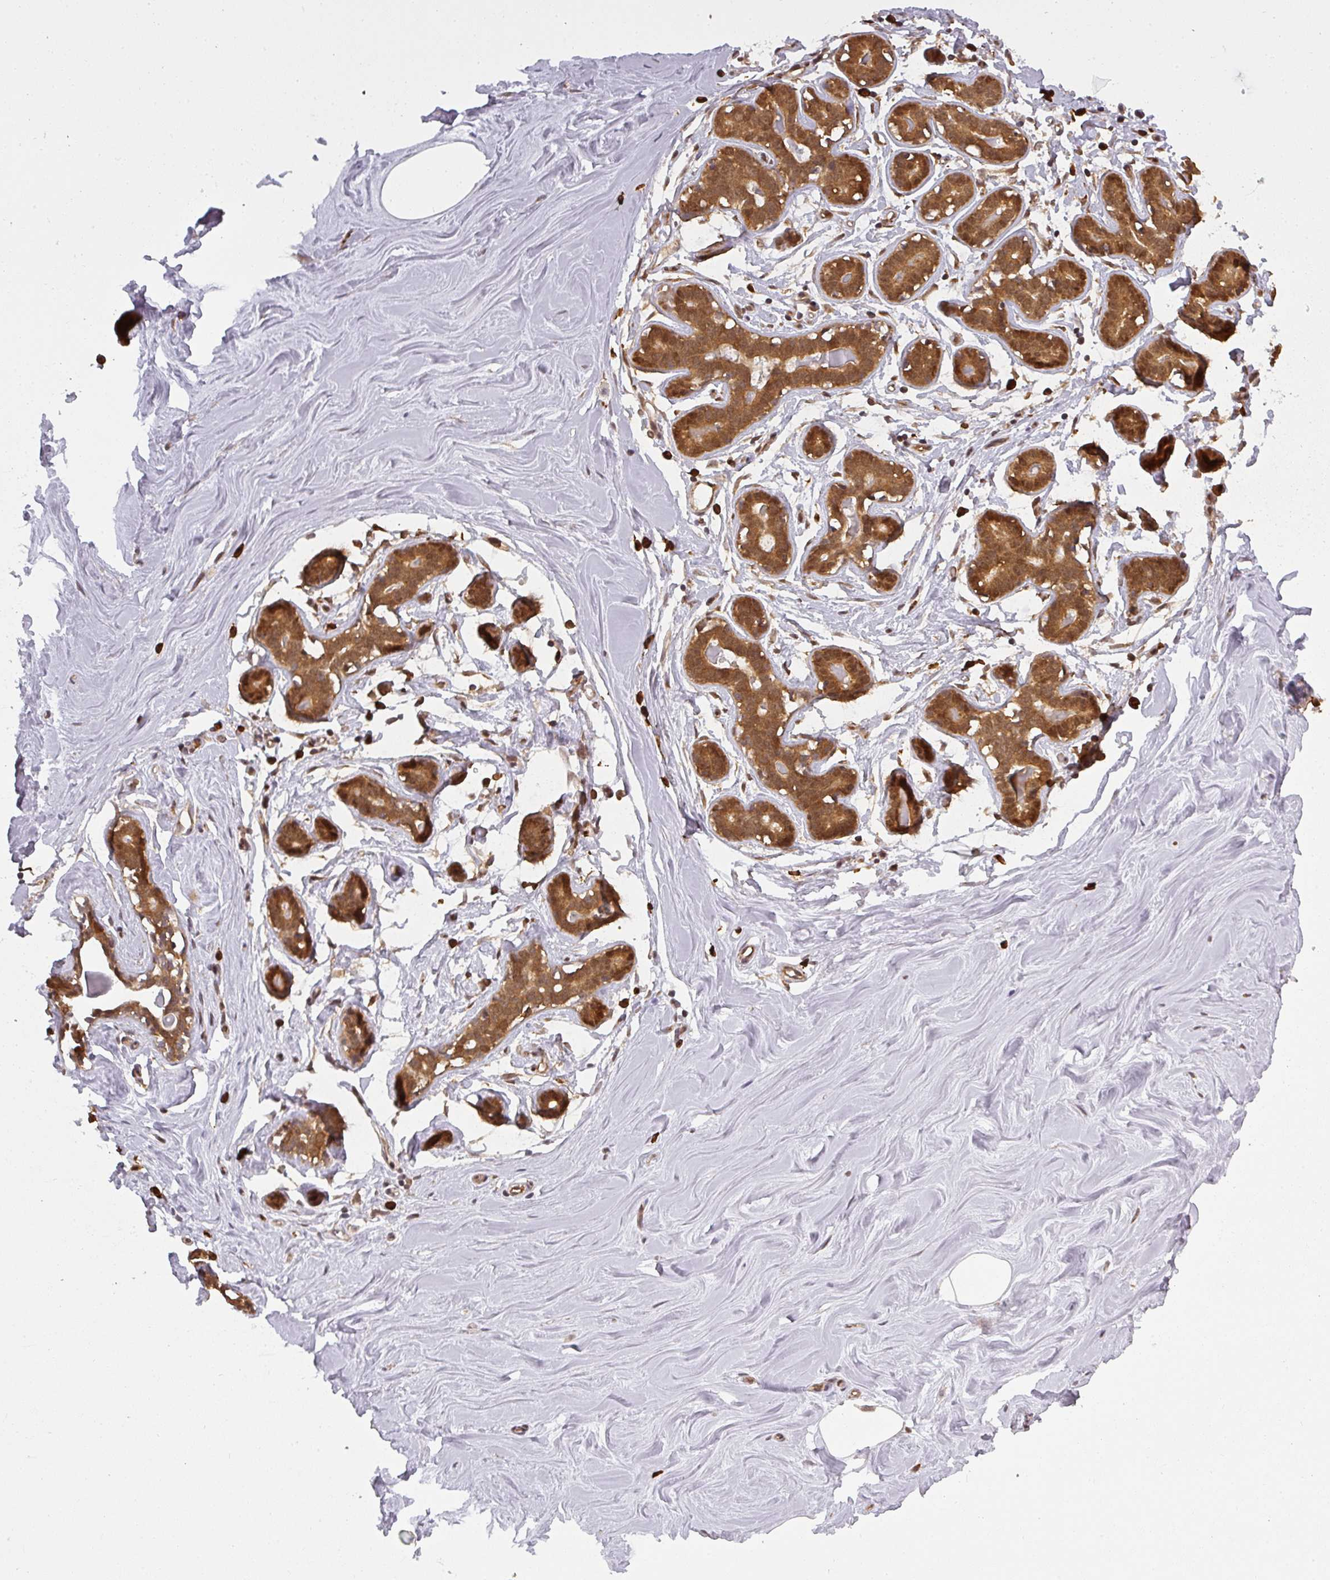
{"staining": {"intensity": "moderate", "quantity": "25%-75%", "location": "cytoplasmic/membranous"}, "tissue": "breast", "cell_type": "Adipocytes", "image_type": "normal", "snomed": [{"axis": "morphology", "description": "Normal tissue, NOS"}, {"axis": "topography", "description": "Breast"}], "caption": "IHC staining of benign breast, which displays medium levels of moderate cytoplasmic/membranous positivity in about 25%-75% of adipocytes indicating moderate cytoplasmic/membranous protein staining. The staining was performed using DAB (3,3'-diaminobenzidine) (brown) for protein detection and nuclei were counterstained in hematoxylin (blue).", "gene": "PPP6R3", "patient": {"sex": "female", "age": 25}}